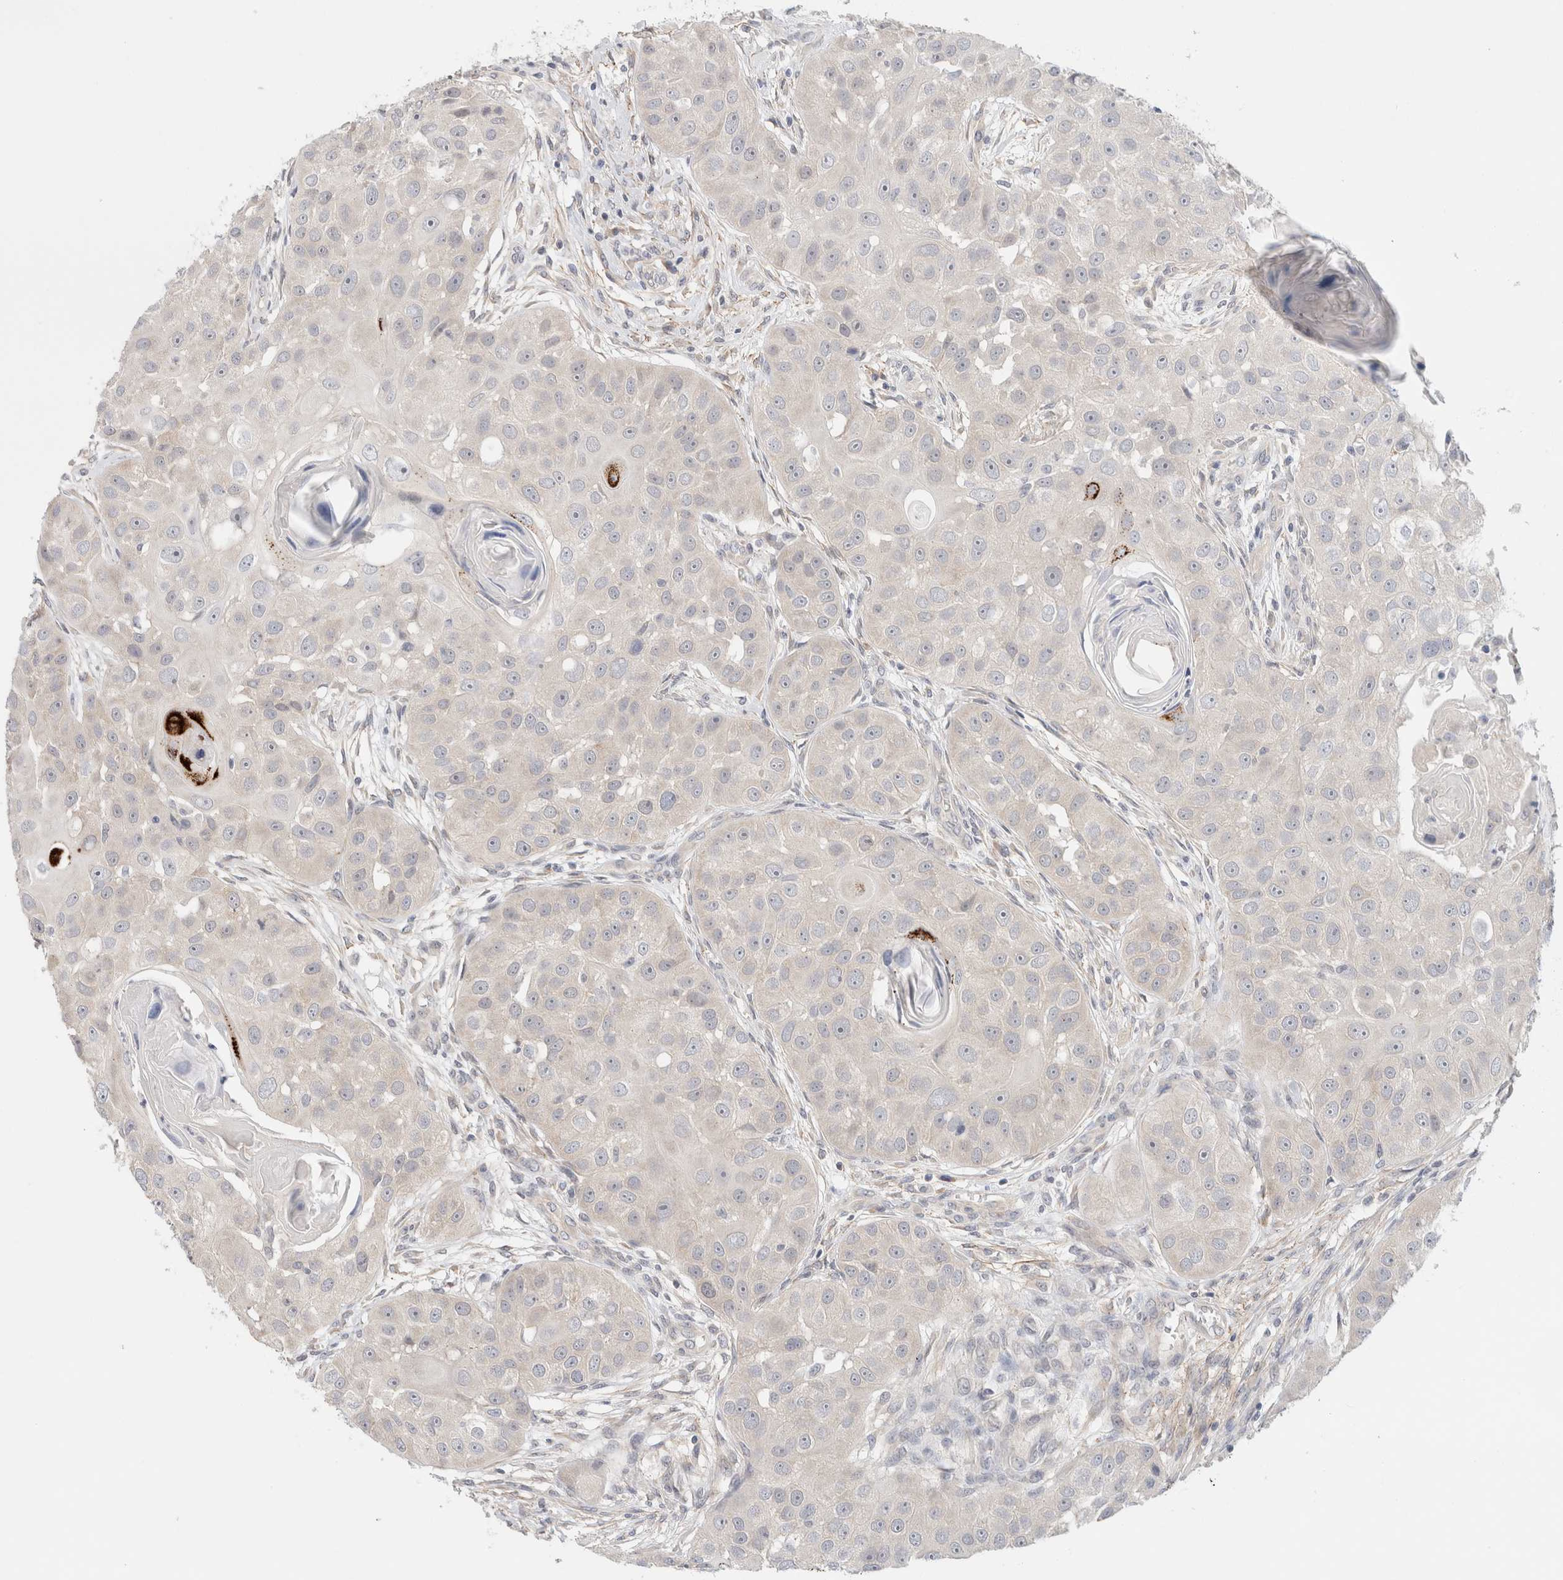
{"staining": {"intensity": "negative", "quantity": "none", "location": "none"}, "tissue": "head and neck cancer", "cell_type": "Tumor cells", "image_type": "cancer", "snomed": [{"axis": "morphology", "description": "Normal tissue, NOS"}, {"axis": "morphology", "description": "Squamous cell carcinoma, NOS"}, {"axis": "topography", "description": "Skeletal muscle"}, {"axis": "topography", "description": "Head-Neck"}], "caption": "Image shows no protein staining in tumor cells of head and neck cancer (squamous cell carcinoma) tissue. (DAB (3,3'-diaminobenzidine) immunohistochemistry visualized using brightfield microscopy, high magnification).", "gene": "SPRTN", "patient": {"sex": "male", "age": 51}}